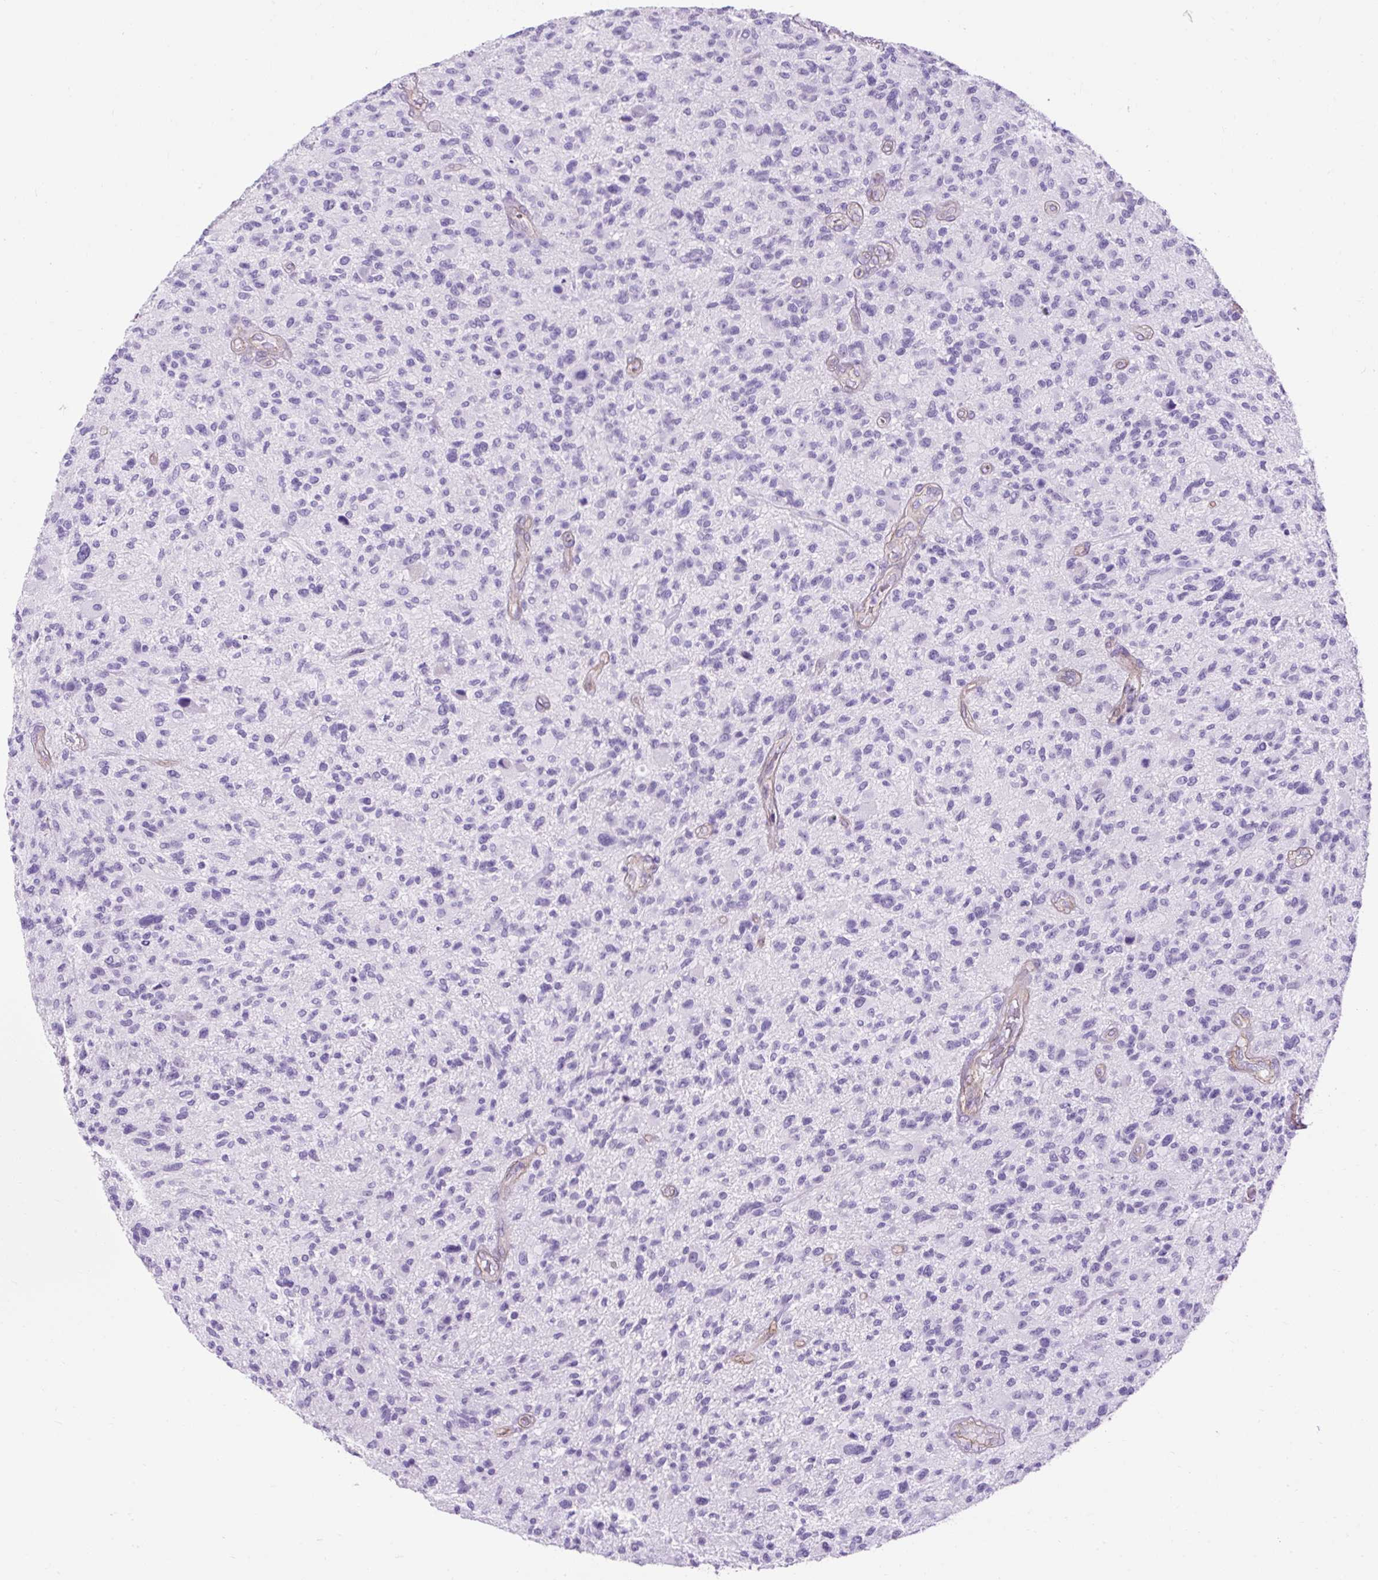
{"staining": {"intensity": "negative", "quantity": "none", "location": "none"}, "tissue": "glioma", "cell_type": "Tumor cells", "image_type": "cancer", "snomed": [{"axis": "morphology", "description": "Glioma, malignant, High grade"}, {"axis": "topography", "description": "Brain"}], "caption": "IHC photomicrograph of human high-grade glioma (malignant) stained for a protein (brown), which exhibits no positivity in tumor cells.", "gene": "KRT12", "patient": {"sex": "male", "age": 47}}